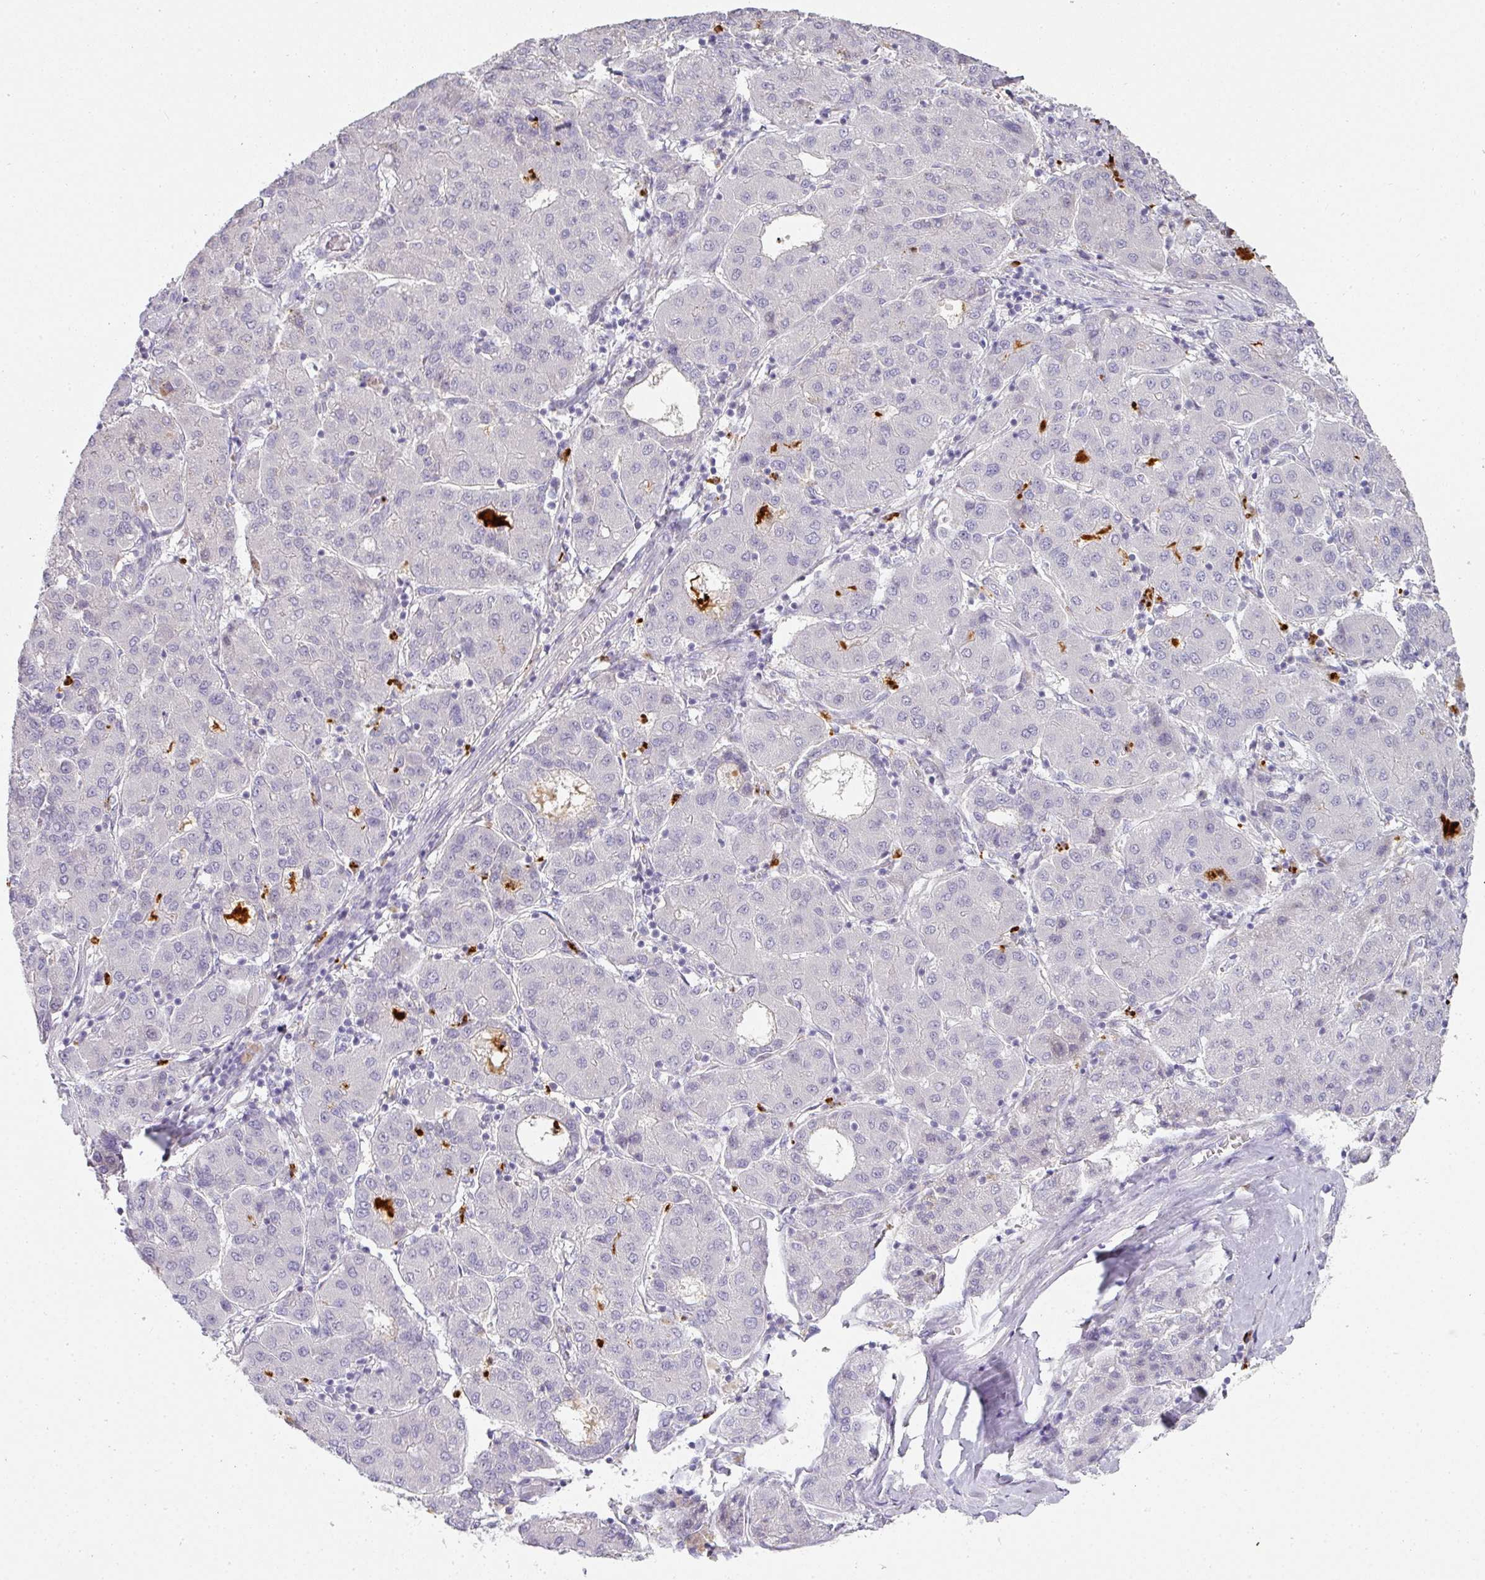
{"staining": {"intensity": "negative", "quantity": "none", "location": "none"}, "tissue": "liver cancer", "cell_type": "Tumor cells", "image_type": "cancer", "snomed": [{"axis": "morphology", "description": "Carcinoma, Hepatocellular, NOS"}, {"axis": "topography", "description": "Liver"}], "caption": "IHC histopathology image of human hepatocellular carcinoma (liver) stained for a protein (brown), which reveals no staining in tumor cells. (DAB immunohistochemistry visualized using brightfield microscopy, high magnification).", "gene": "HHEX", "patient": {"sex": "male", "age": 65}}